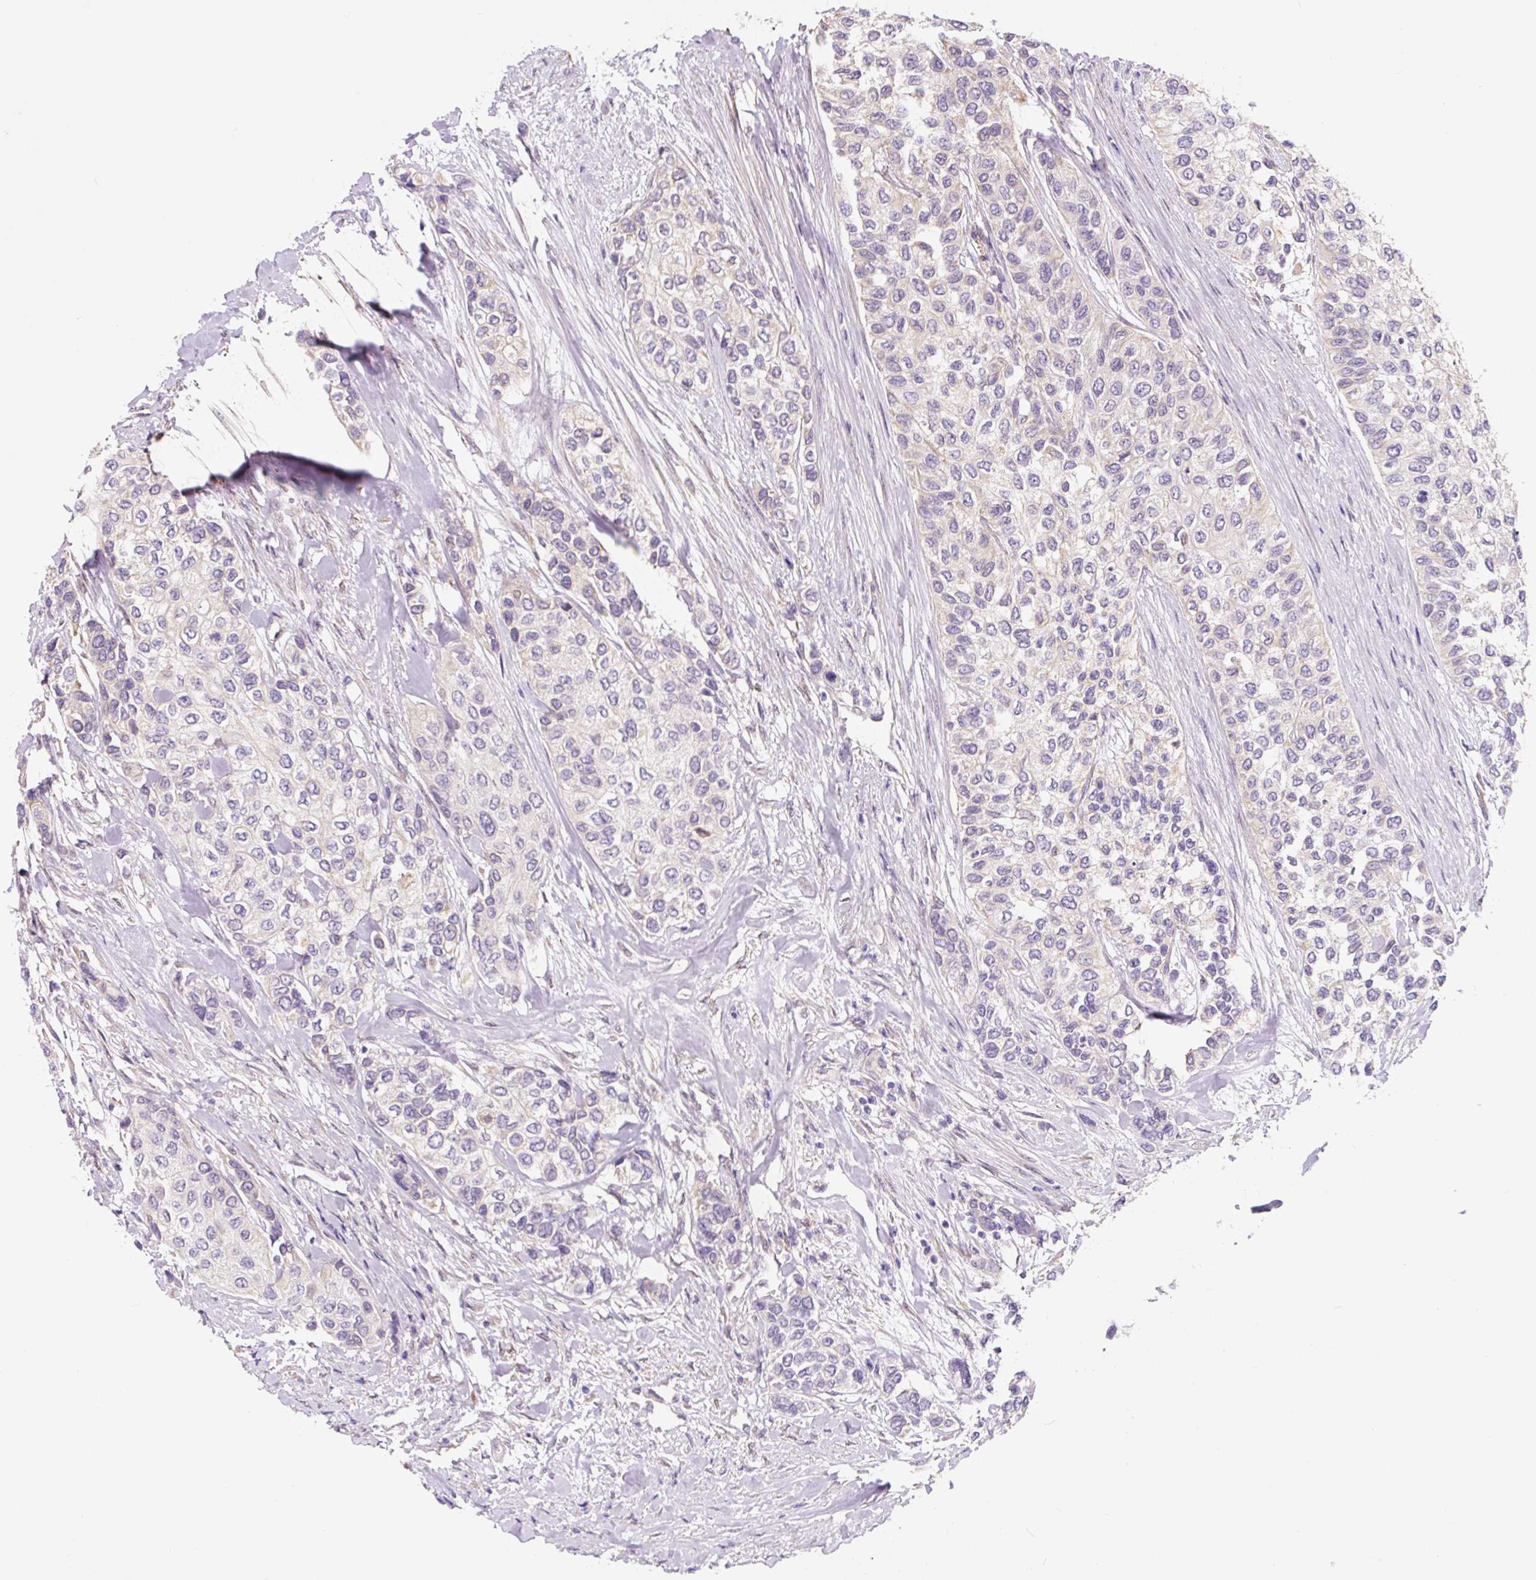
{"staining": {"intensity": "negative", "quantity": "none", "location": "none"}, "tissue": "urothelial cancer", "cell_type": "Tumor cells", "image_type": "cancer", "snomed": [{"axis": "morphology", "description": "Normal tissue, NOS"}, {"axis": "morphology", "description": "Urothelial carcinoma, High grade"}, {"axis": "topography", "description": "Vascular tissue"}, {"axis": "topography", "description": "Urinary bladder"}], "caption": "DAB immunohistochemical staining of high-grade urothelial carcinoma displays no significant expression in tumor cells.", "gene": "ASRGL1", "patient": {"sex": "female", "age": 56}}